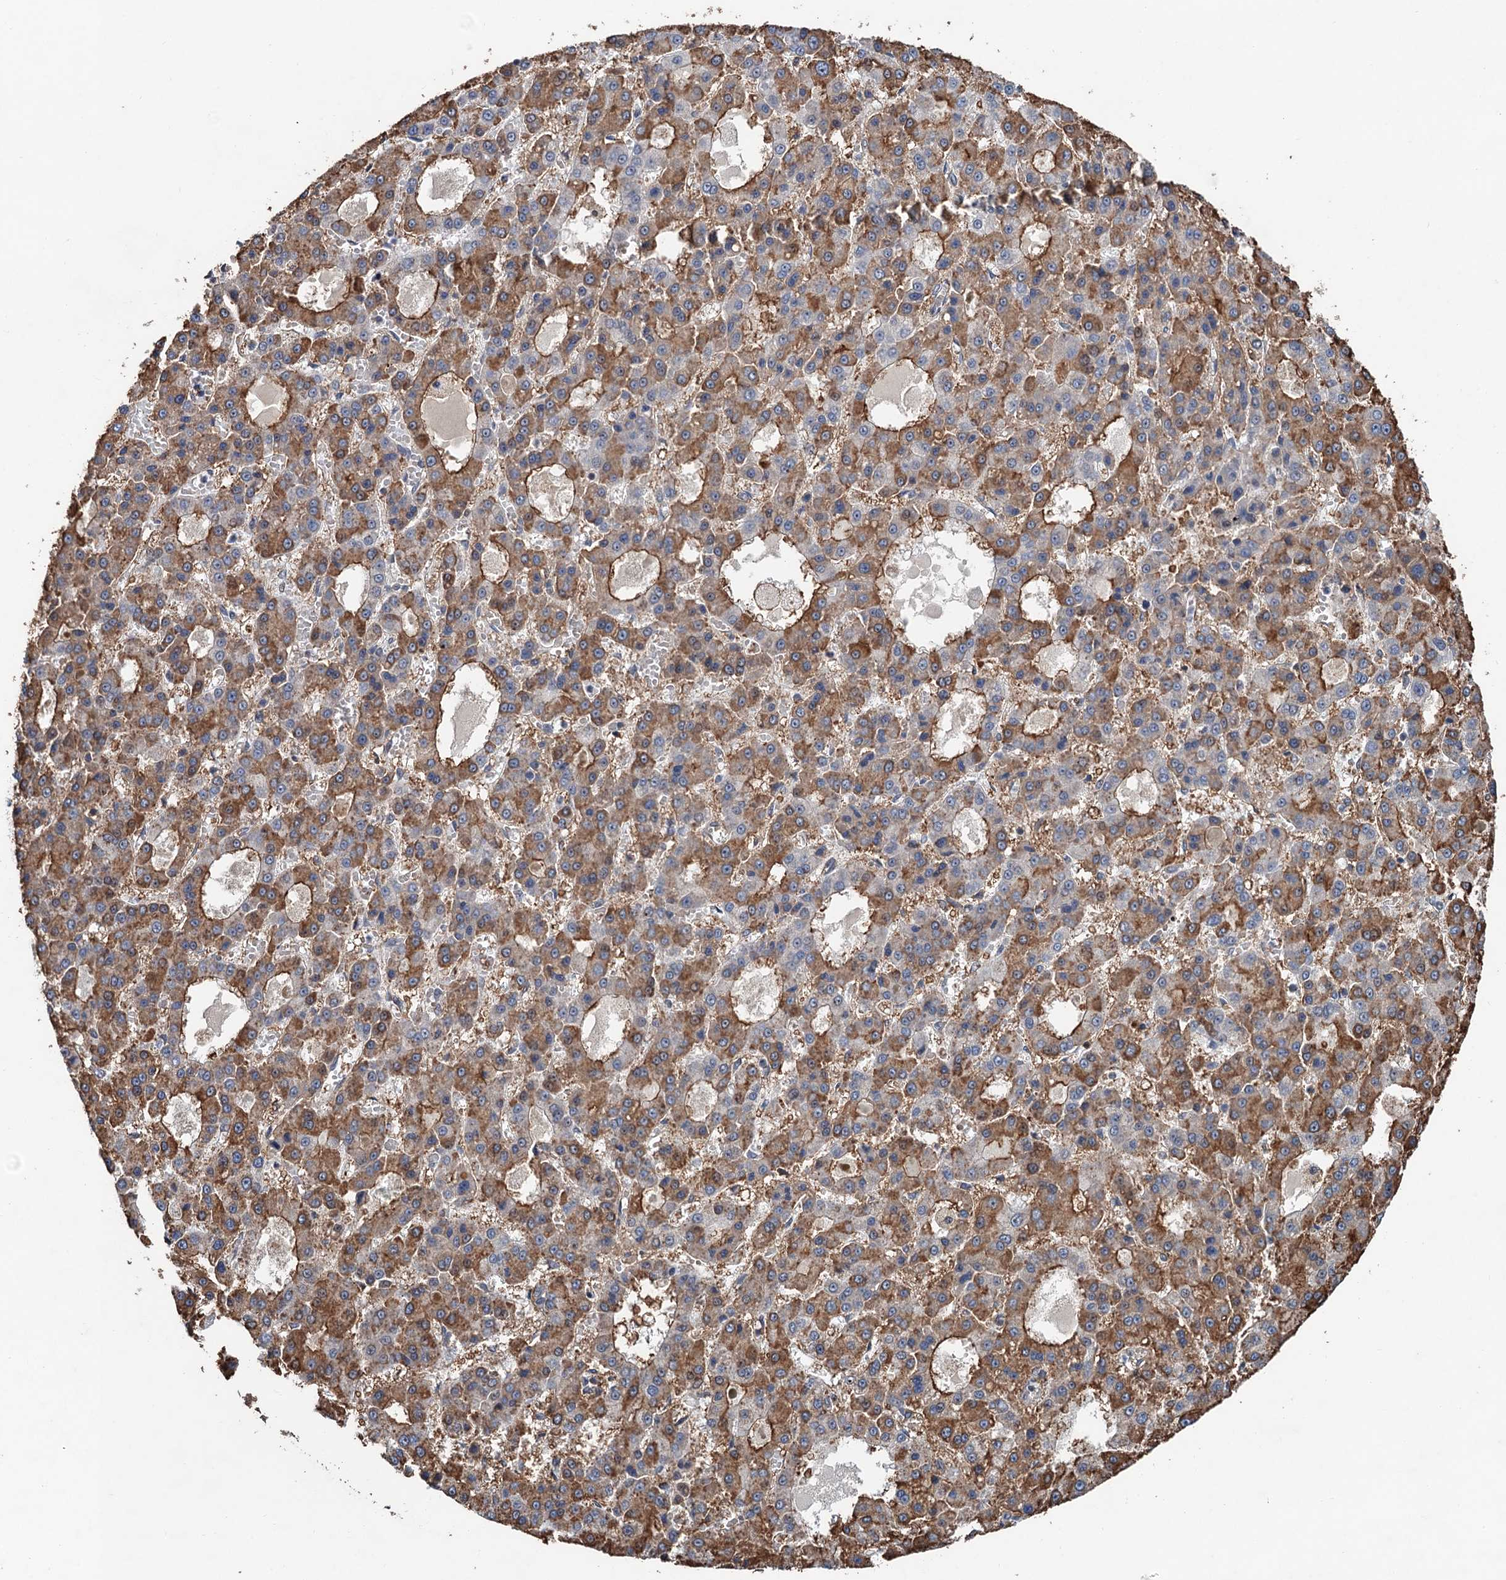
{"staining": {"intensity": "moderate", "quantity": "25%-75%", "location": "cytoplasmic/membranous"}, "tissue": "liver cancer", "cell_type": "Tumor cells", "image_type": "cancer", "snomed": [{"axis": "morphology", "description": "Carcinoma, Hepatocellular, NOS"}, {"axis": "topography", "description": "Liver"}], "caption": "A brown stain labels moderate cytoplasmic/membranous positivity of a protein in human liver cancer (hepatocellular carcinoma) tumor cells. The staining is performed using DAB brown chromogen to label protein expression. The nuclei are counter-stained blue using hematoxylin.", "gene": "TMA16", "patient": {"sex": "male", "age": 70}}